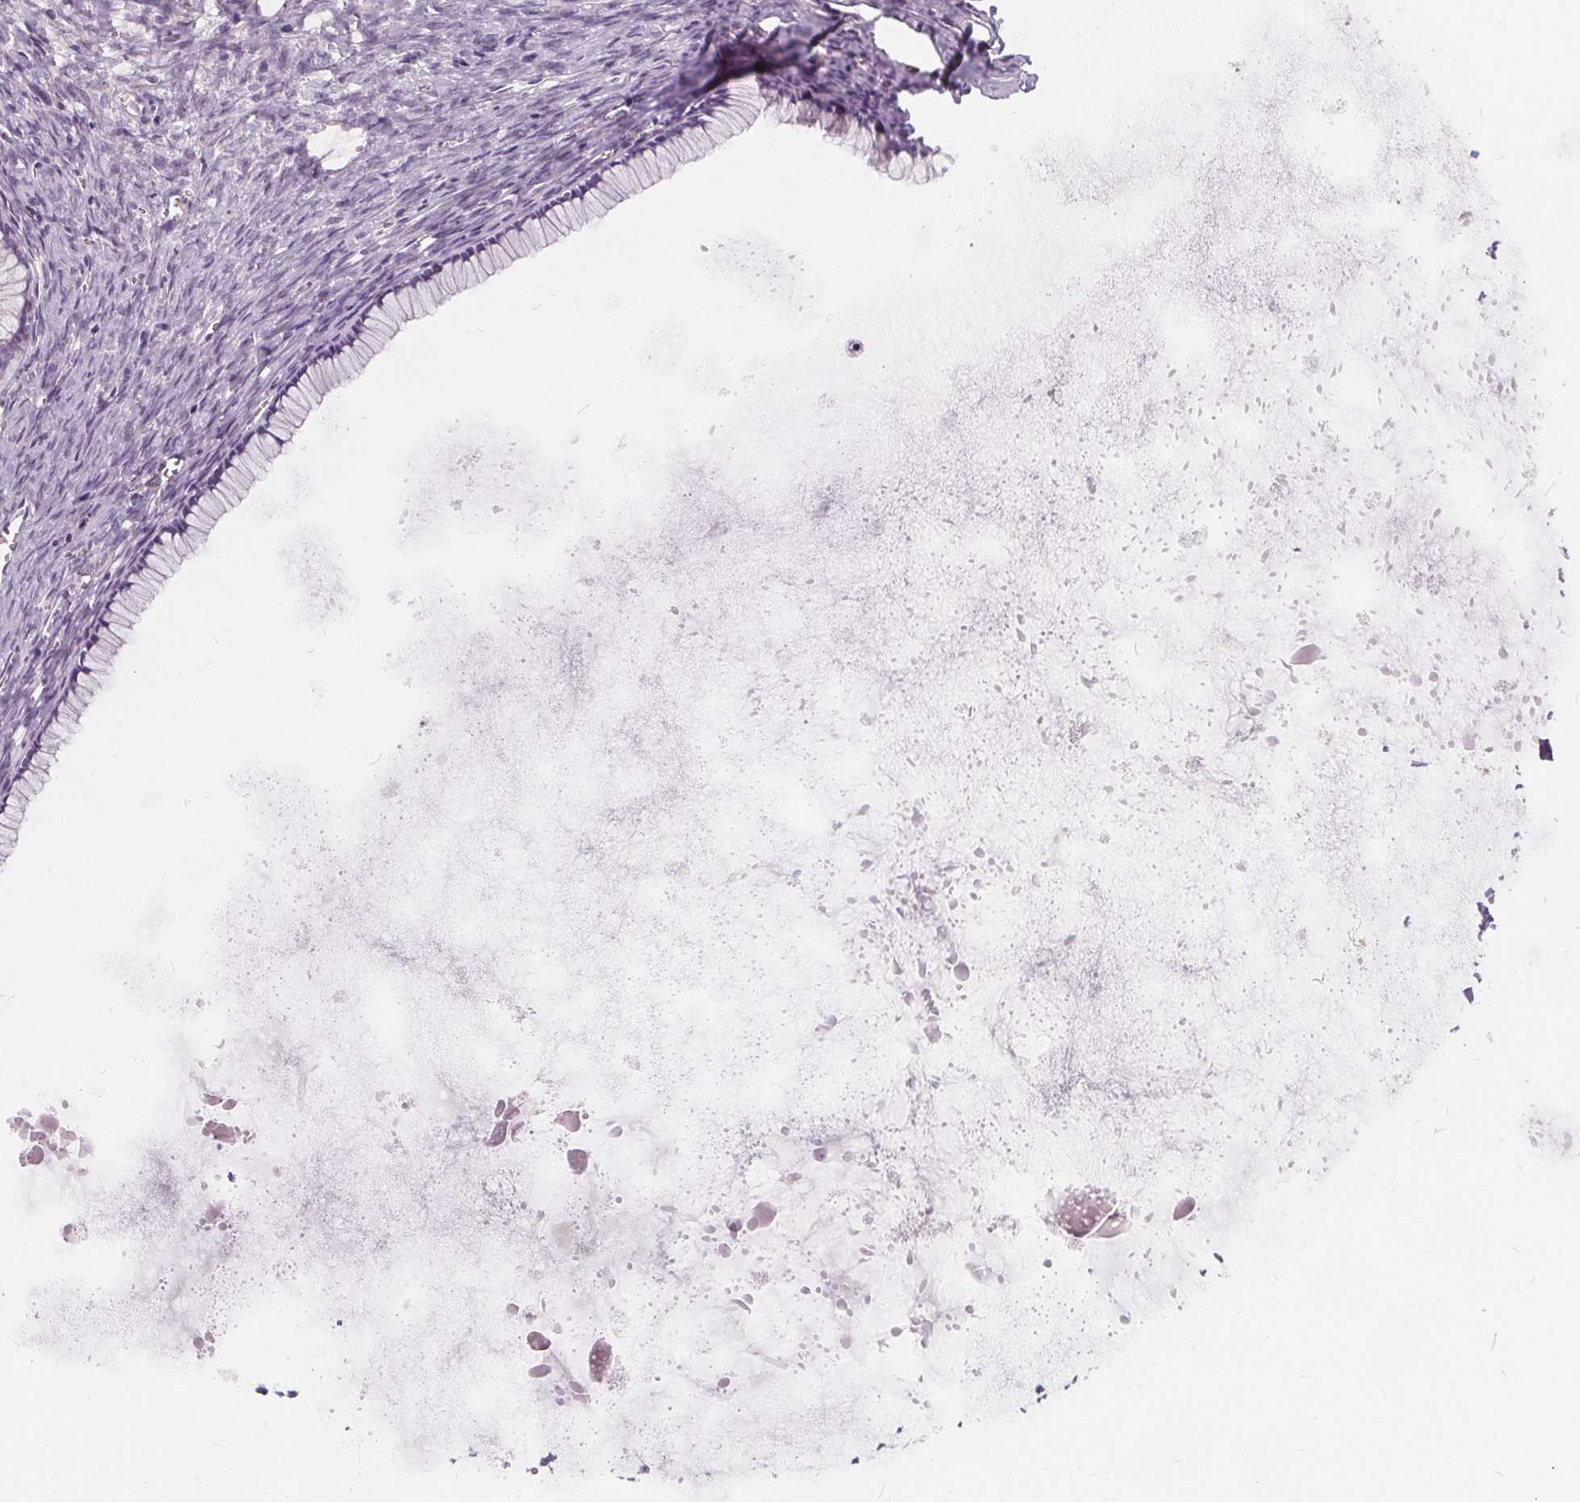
{"staining": {"intensity": "negative", "quantity": "none", "location": "none"}, "tissue": "ovarian cancer", "cell_type": "Tumor cells", "image_type": "cancer", "snomed": [{"axis": "morphology", "description": "Cystadenocarcinoma, mucinous, NOS"}, {"axis": "topography", "description": "Ovary"}], "caption": "Micrograph shows no protein positivity in tumor cells of ovarian cancer tissue. Nuclei are stained in blue.", "gene": "HAAO", "patient": {"sex": "female", "age": 41}}